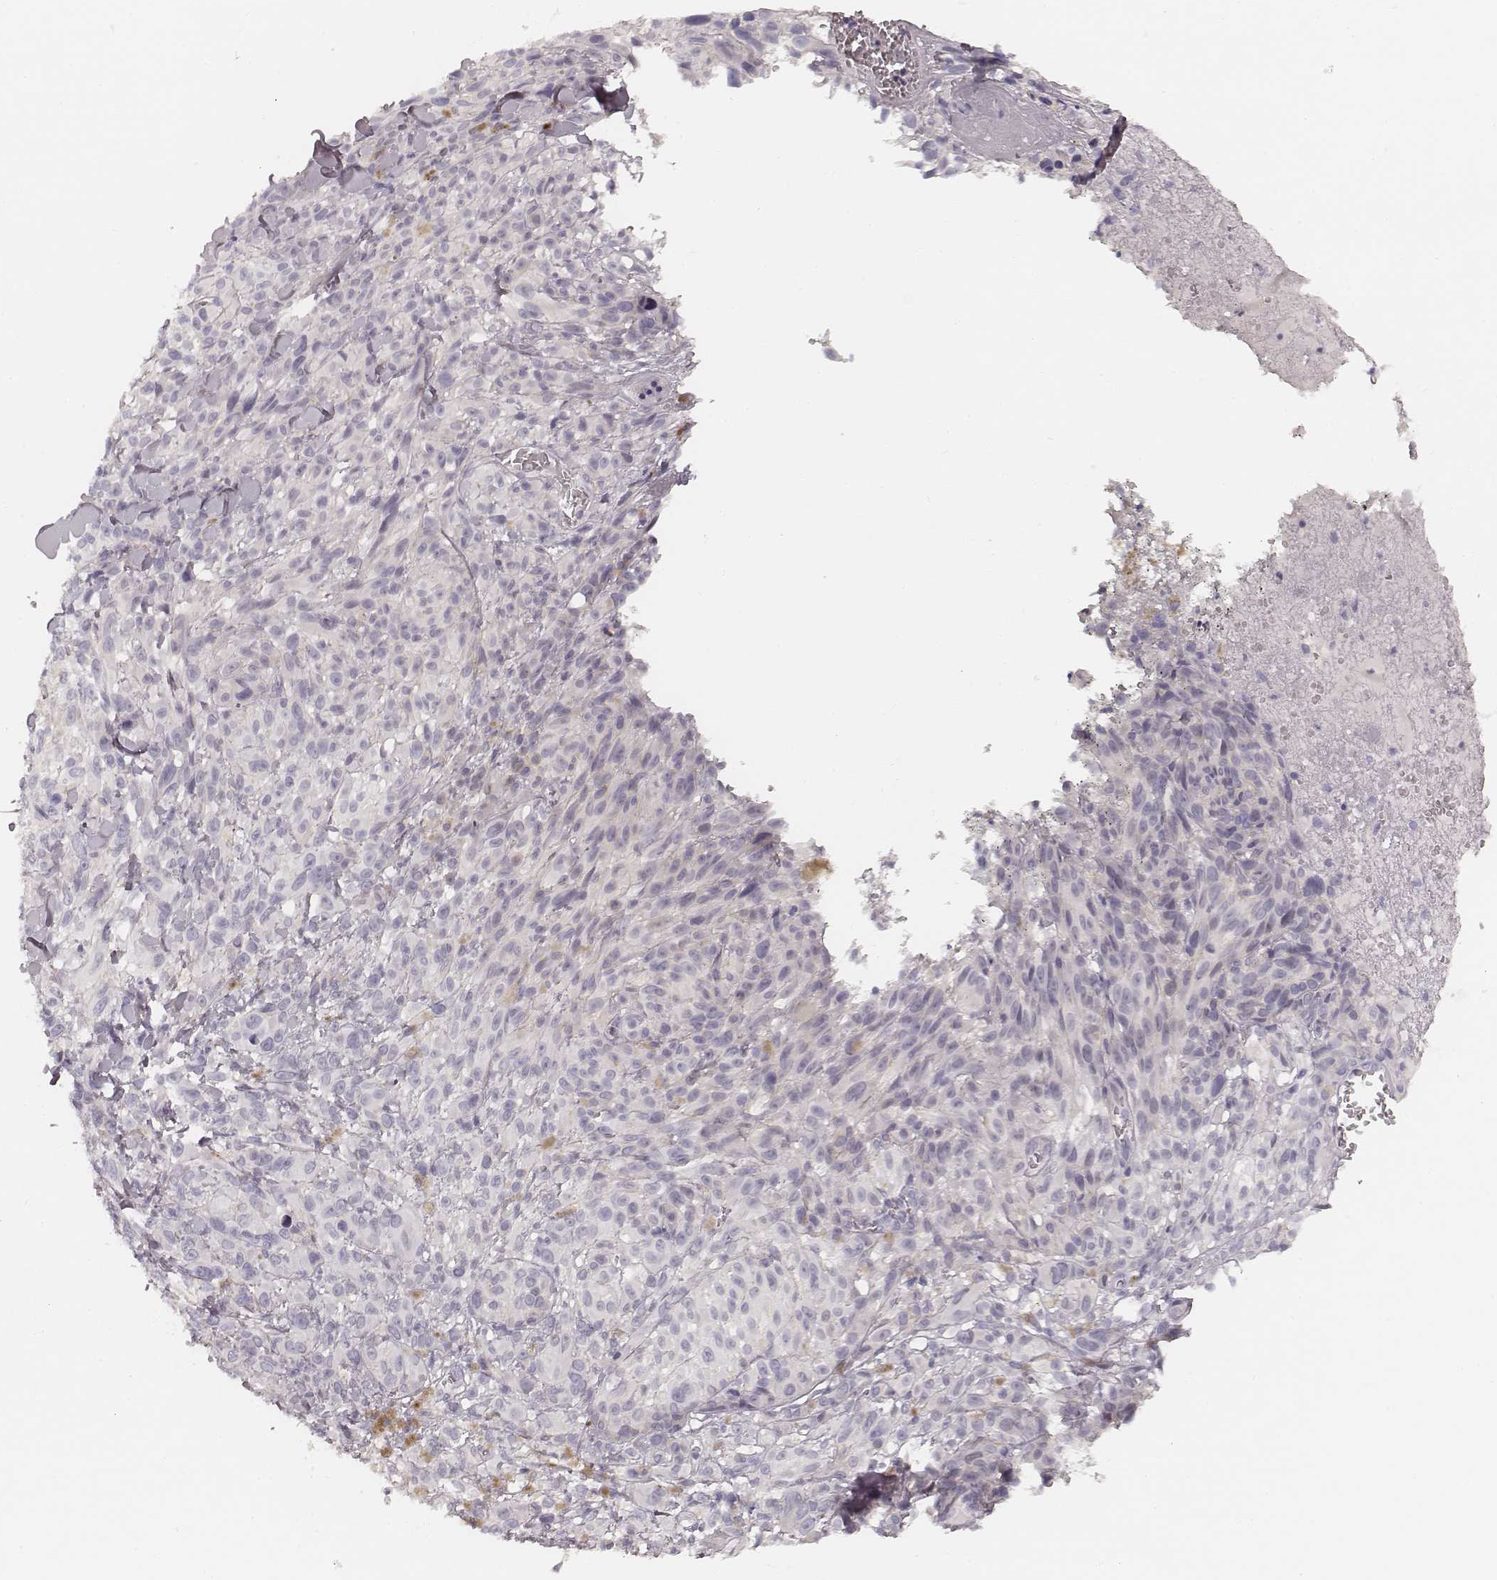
{"staining": {"intensity": "negative", "quantity": "none", "location": "none"}, "tissue": "melanoma", "cell_type": "Tumor cells", "image_type": "cancer", "snomed": [{"axis": "morphology", "description": "Malignant melanoma, NOS"}, {"axis": "topography", "description": "Skin"}], "caption": "Tumor cells show no significant expression in melanoma. (Brightfield microscopy of DAB (3,3'-diaminobenzidine) immunohistochemistry at high magnification).", "gene": "HNF4G", "patient": {"sex": "male", "age": 83}}